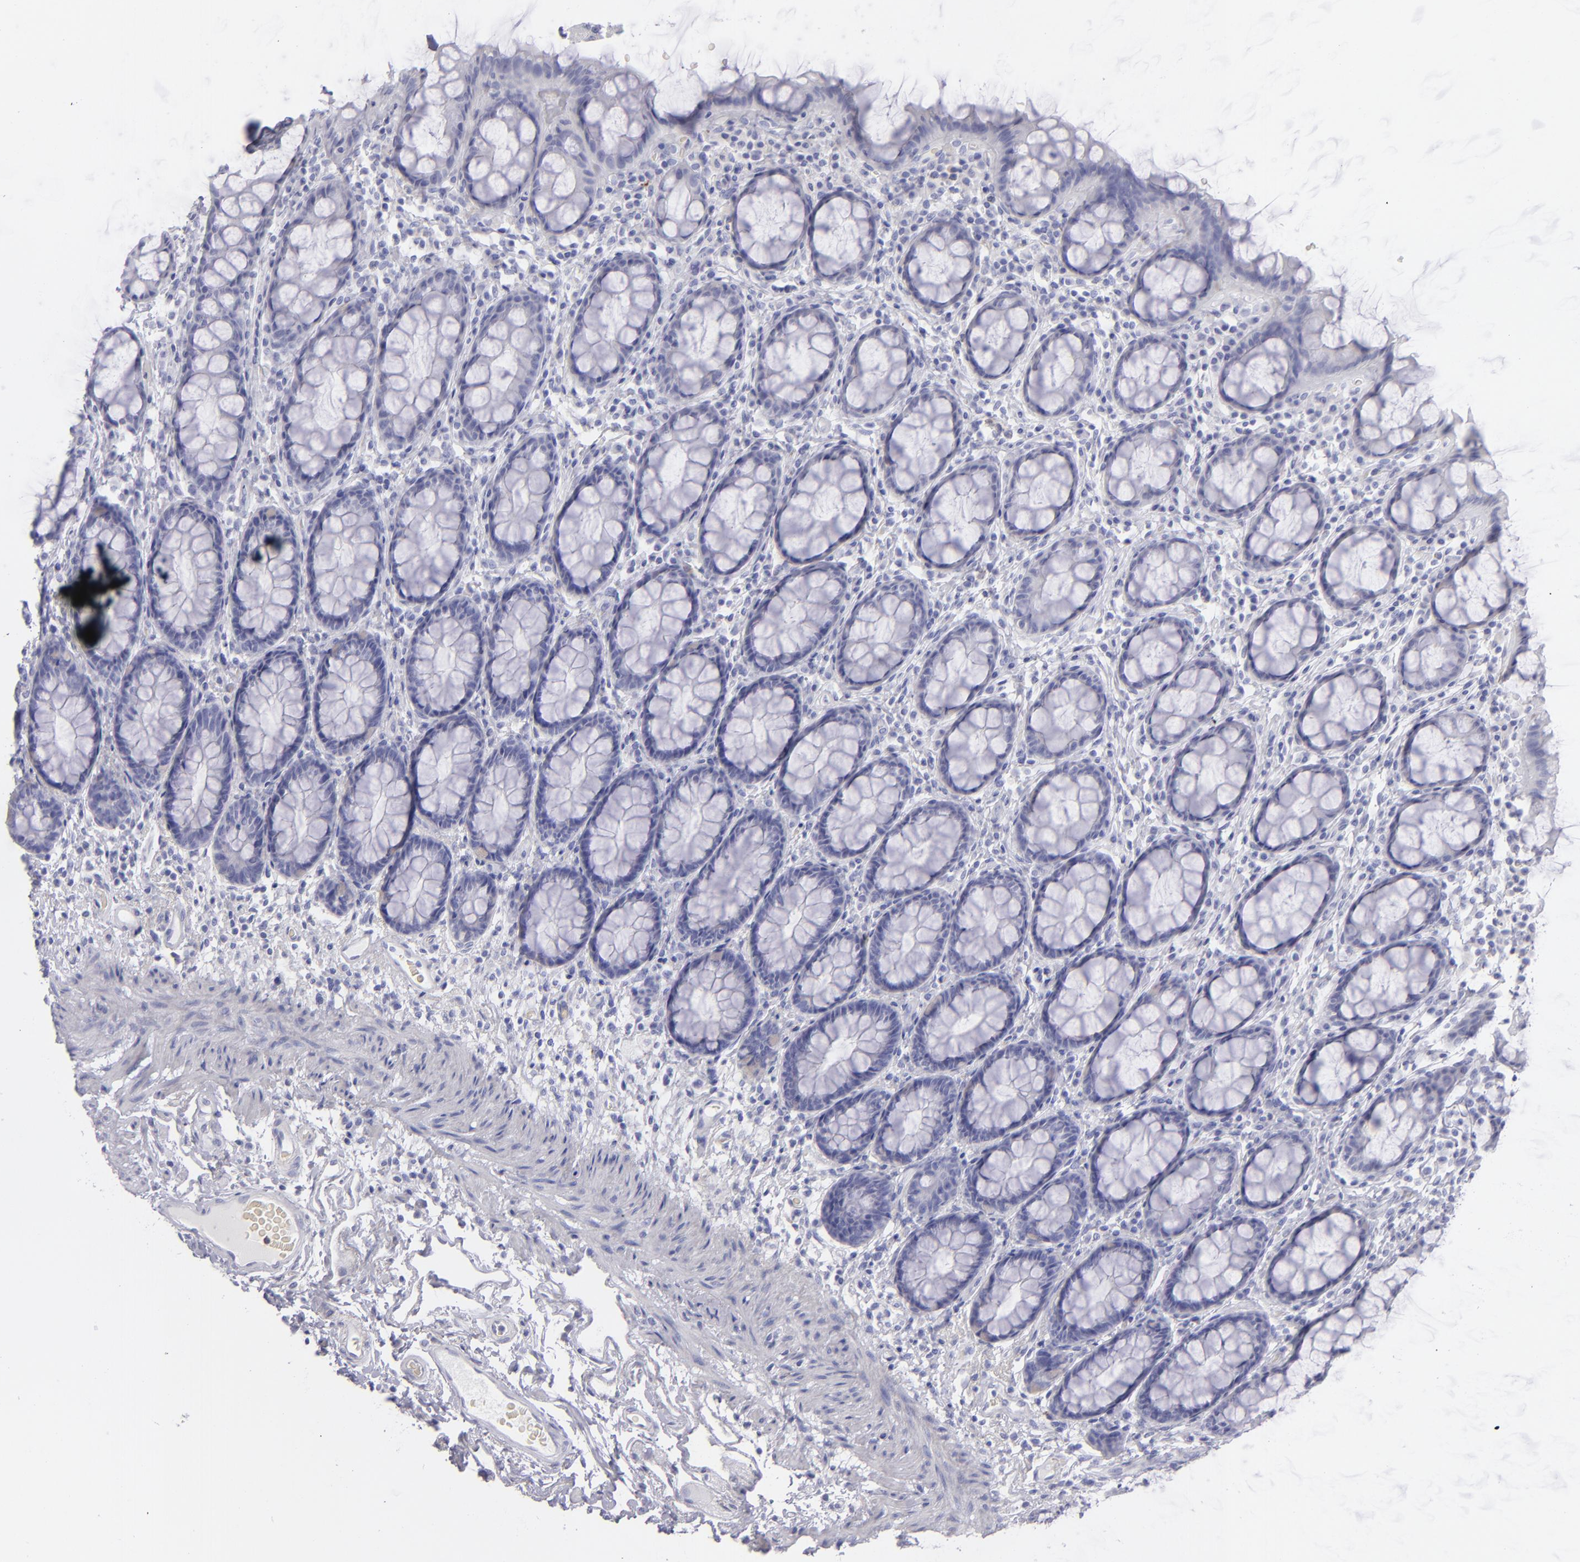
{"staining": {"intensity": "negative", "quantity": "none", "location": "none"}, "tissue": "rectum", "cell_type": "Glandular cells", "image_type": "normal", "snomed": [{"axis": "morphology", "description": "Normal tissue, NOS"}, {"axis": "topography", "description": "Rectum"}], "caption": "Immunohistochemistry (IHC) micrograph of unremarkable rectum stained for a protein (brown), which reveals no staining in glandular cells.", "gene": "CD22", "patient": {"sex": "male", "age": 92}}